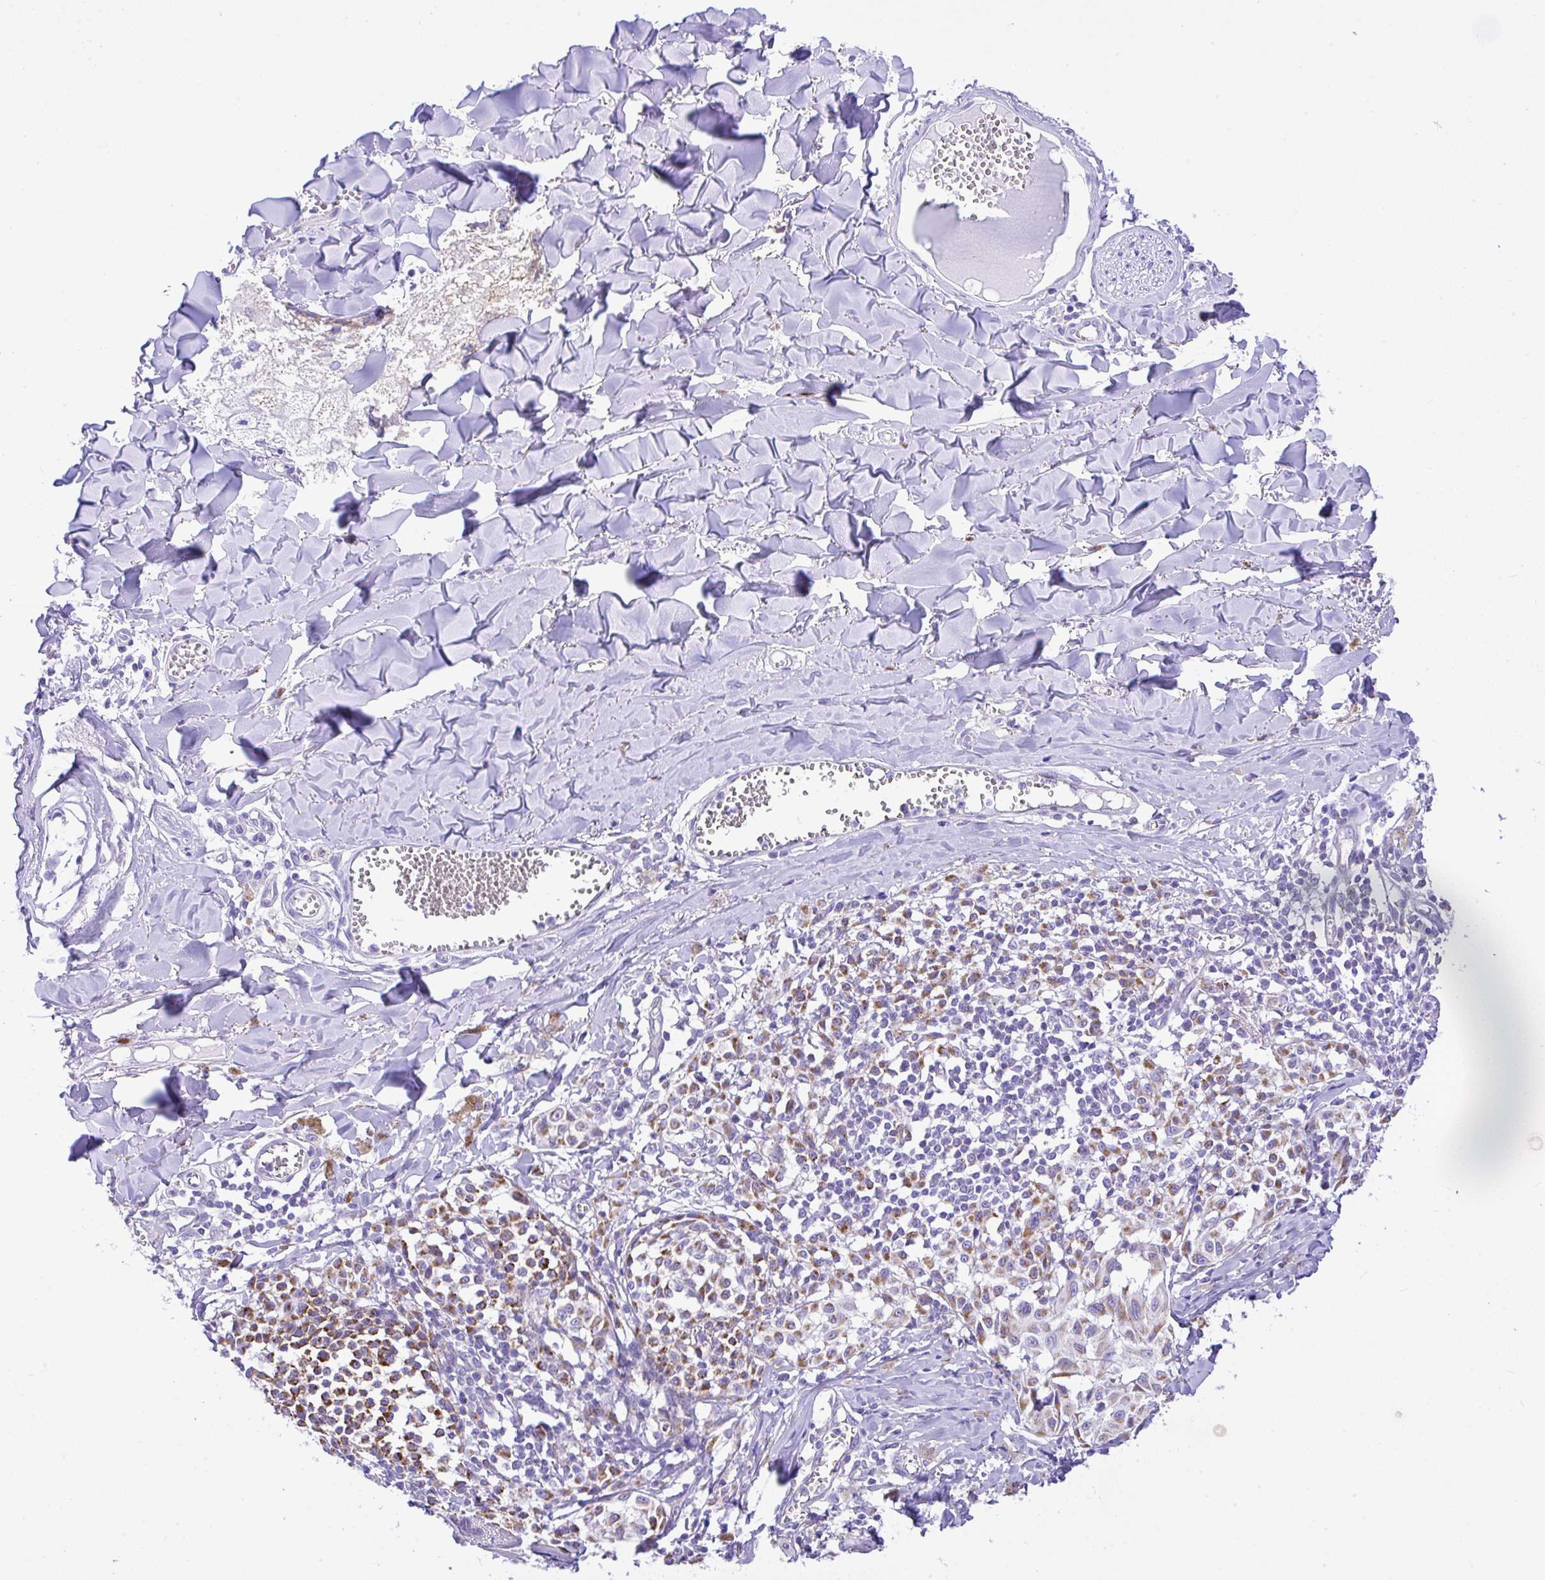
{"staining": {"intensity": "moderate", "quantity": "25%-75%", "location": "cytoplasmic/membranous"}, "tissue": "melanoma", "cell_type": "Tumor cells", "image_type": "cancer", "snomed": [{"axis": "morphology", "description": "Malignant melanoma, NOS"}, {"axis": "topography", "description": "Skin"}], "caption": "Brown immunohistochemical staining in human melanoma exhibits moderate cytoplasmic/membranous expression in approximately 25%-75% of tumor cells.", "gene": "SLC13A1", "patient": {"sex": "female", "age": 43}}